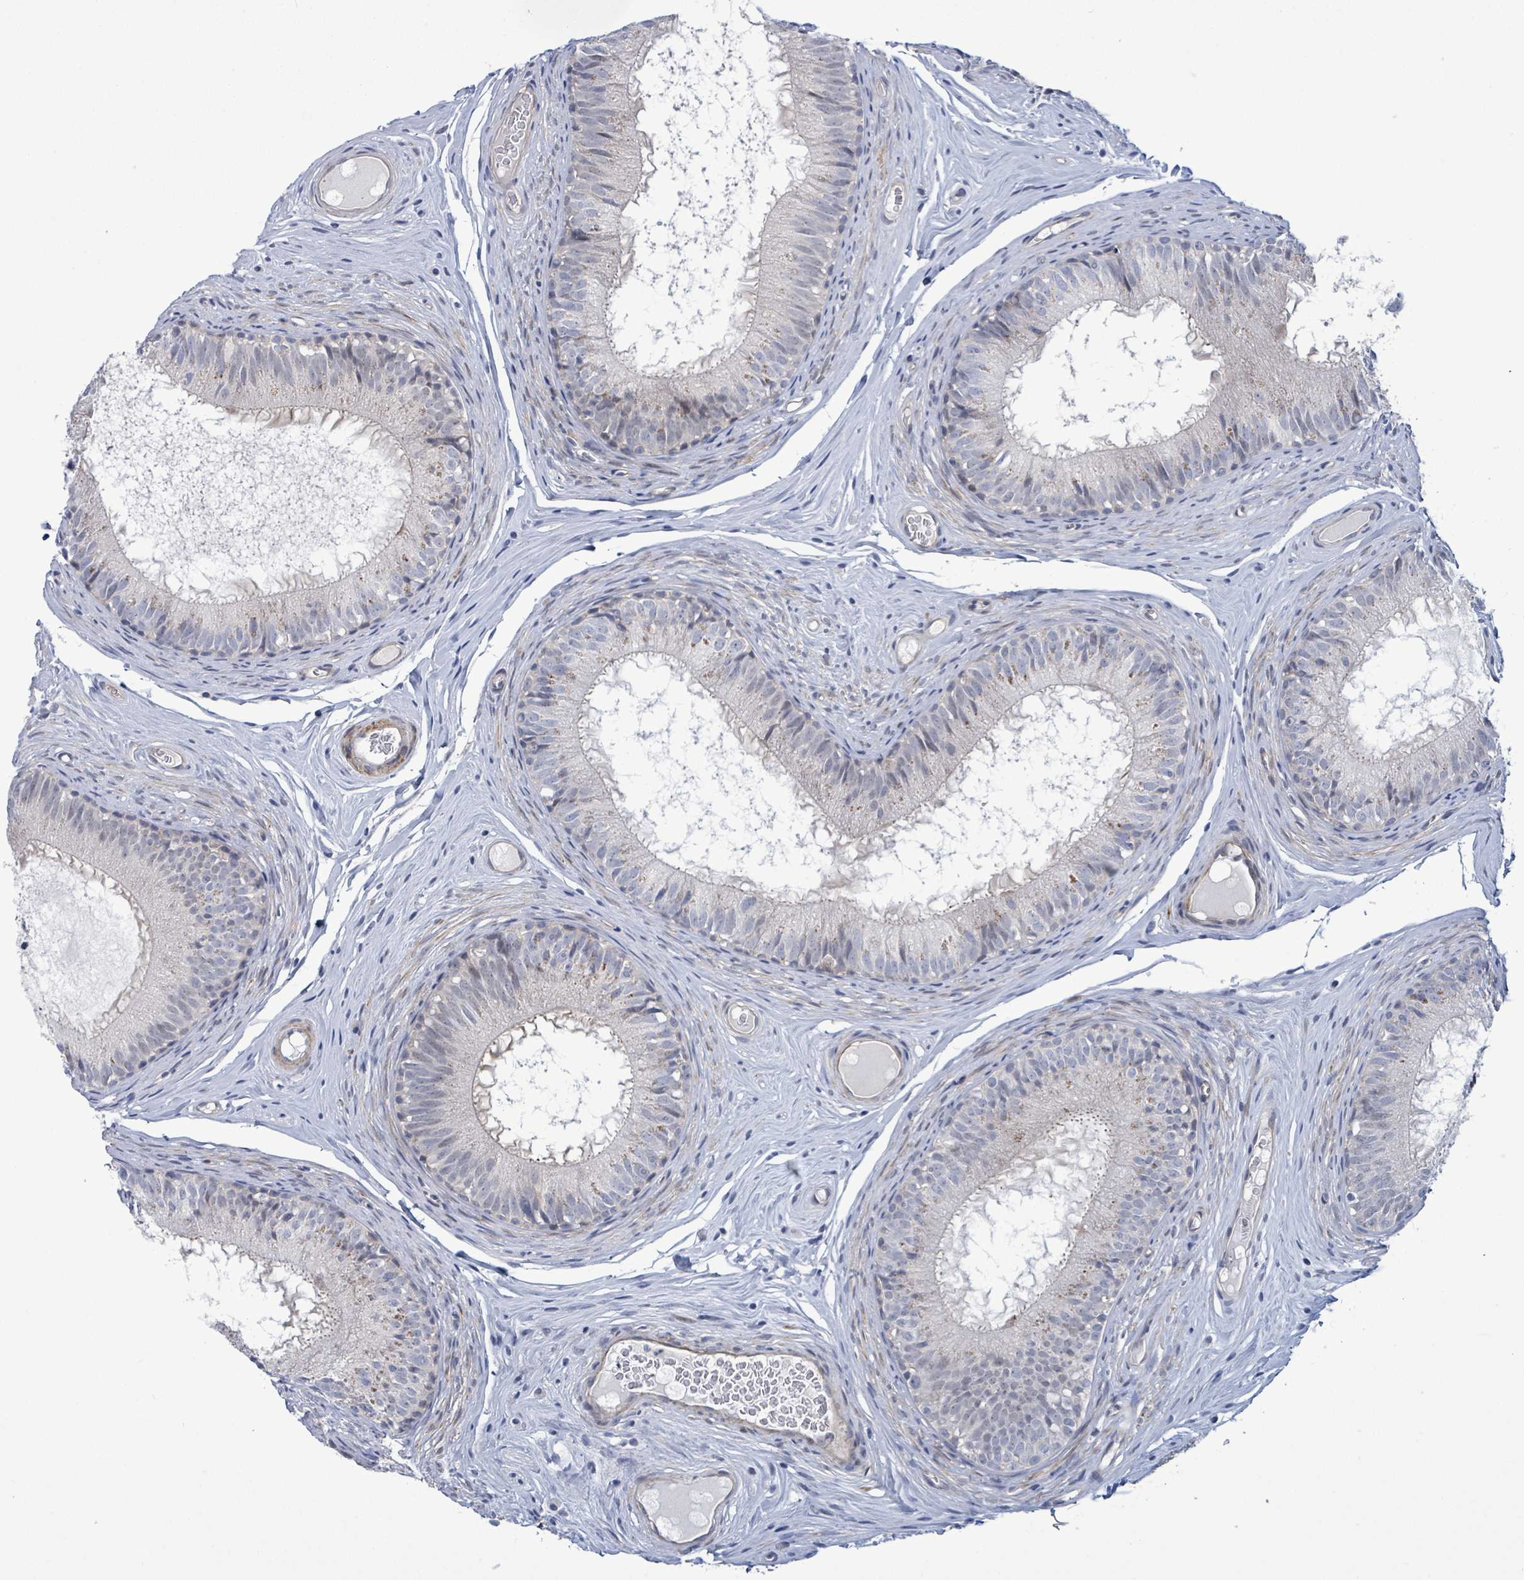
{"staining": {"intensity": "negative", "quantity": "none", "location": "none"}, "tissue": "epididymis", "cell_type": "Glandular cells", "image_type": "normal", "snomed": [{"axis": "morphology", "description": "Normal tissue, NOS"}, {"axis": "topography", "description": "Epididymis"}], "caption": "DAB immunohistochemical staining of benign epididymis shows no significant expression in glandular cells.", "gene": "C9orf152", "patient": {"sex": "male", "age": 25}}